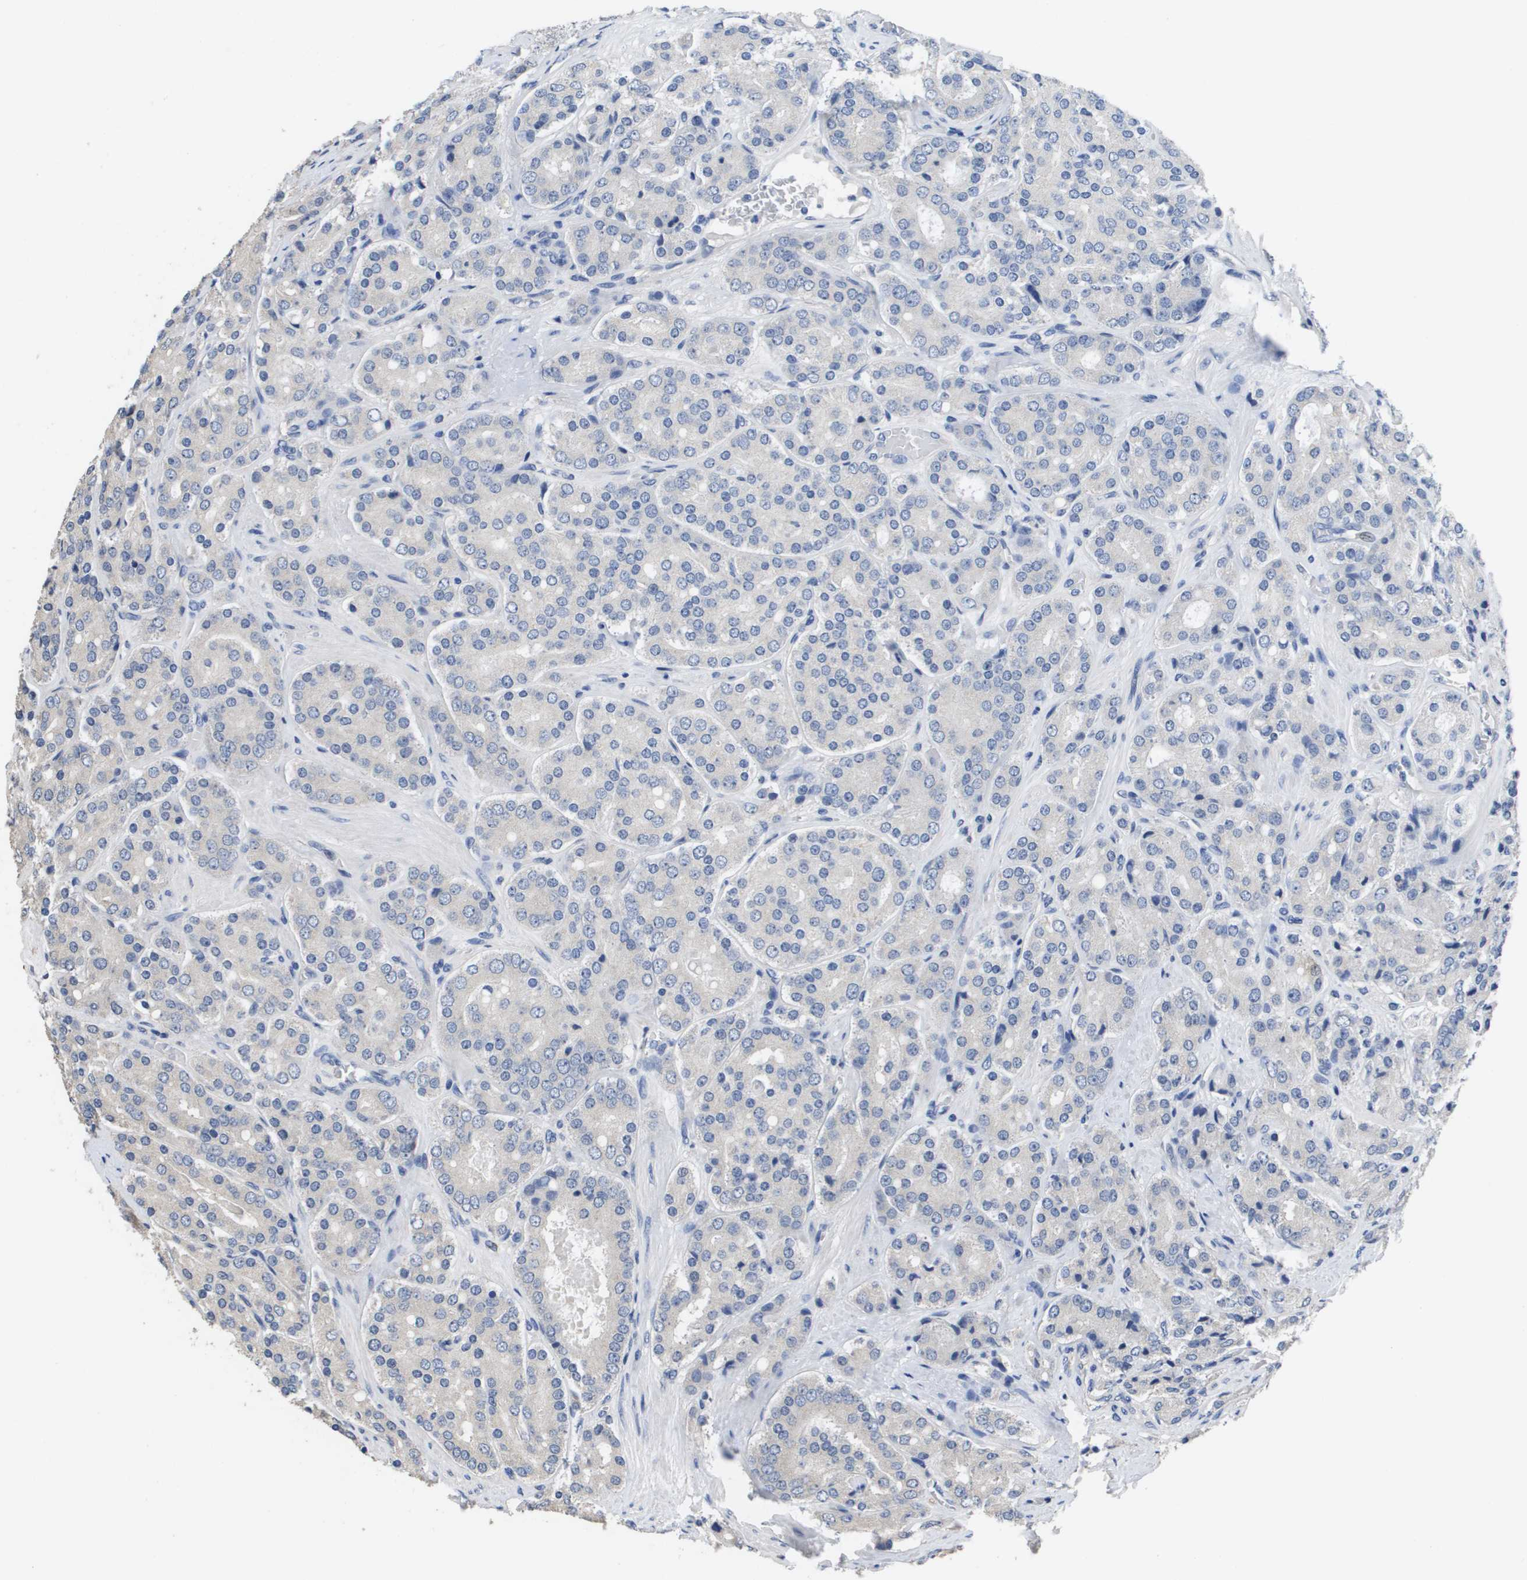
{"staining": {"intensity": "negative", "quantity": "none", "location": "none"}, "tissue": "prostate cancer", "cell_type": "Tumor cells", "image_type": "cancer", "snomed": [{"axis": "morphology", "description": "Adenocarcinoma, High grade"}, {"axis": "topography", "description": "Prostate"}], "caption": "Tumor cells show no significant protein staining in prostate adenocarcinoma (high-grade). Nuclei are stained in blue.", "gene": "CA9", "patient": {"sex": "male", "age": 65}}